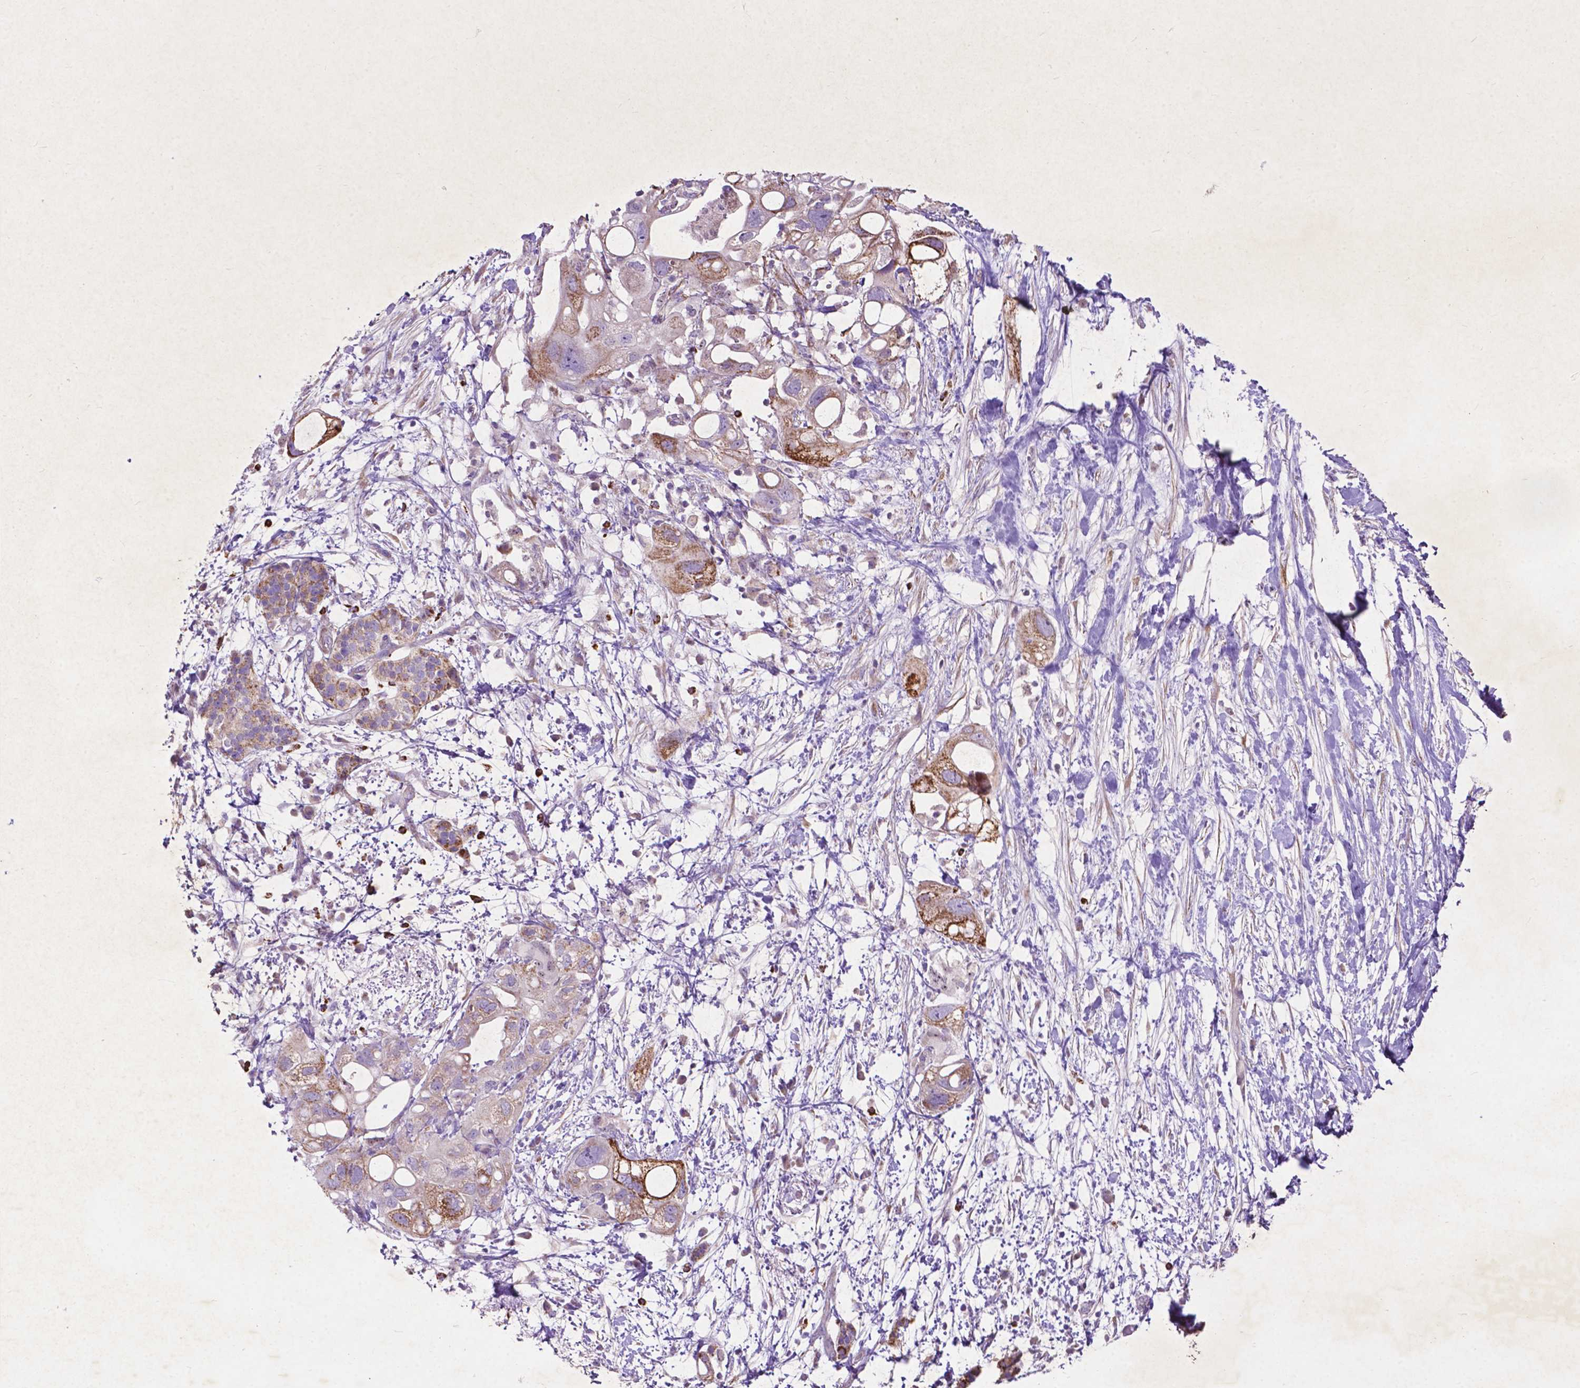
{"staining": {"intensity": "moderate", "quantity": "25%-75%", "location": "cytoplasmic/membranous"}, "tissue": "pancreatic cancer", "cell_type": "Tumor cells", "image_type": "cancer", "snomed": [{"axis": "morphology", "description": "Adenocarcinoma, NOS"}, {"axis": "topography", "description": "Pancreas"}], "caption": "Immunohistochemical staining of adenocarcinoma (pancreatic) shows medium levels of moderate cytoplasmic/membranous protein expression in approximately 25%-75% of tumor cells.", "gene": "THEGL", "patient": {"sex": "female", "age": 72}}